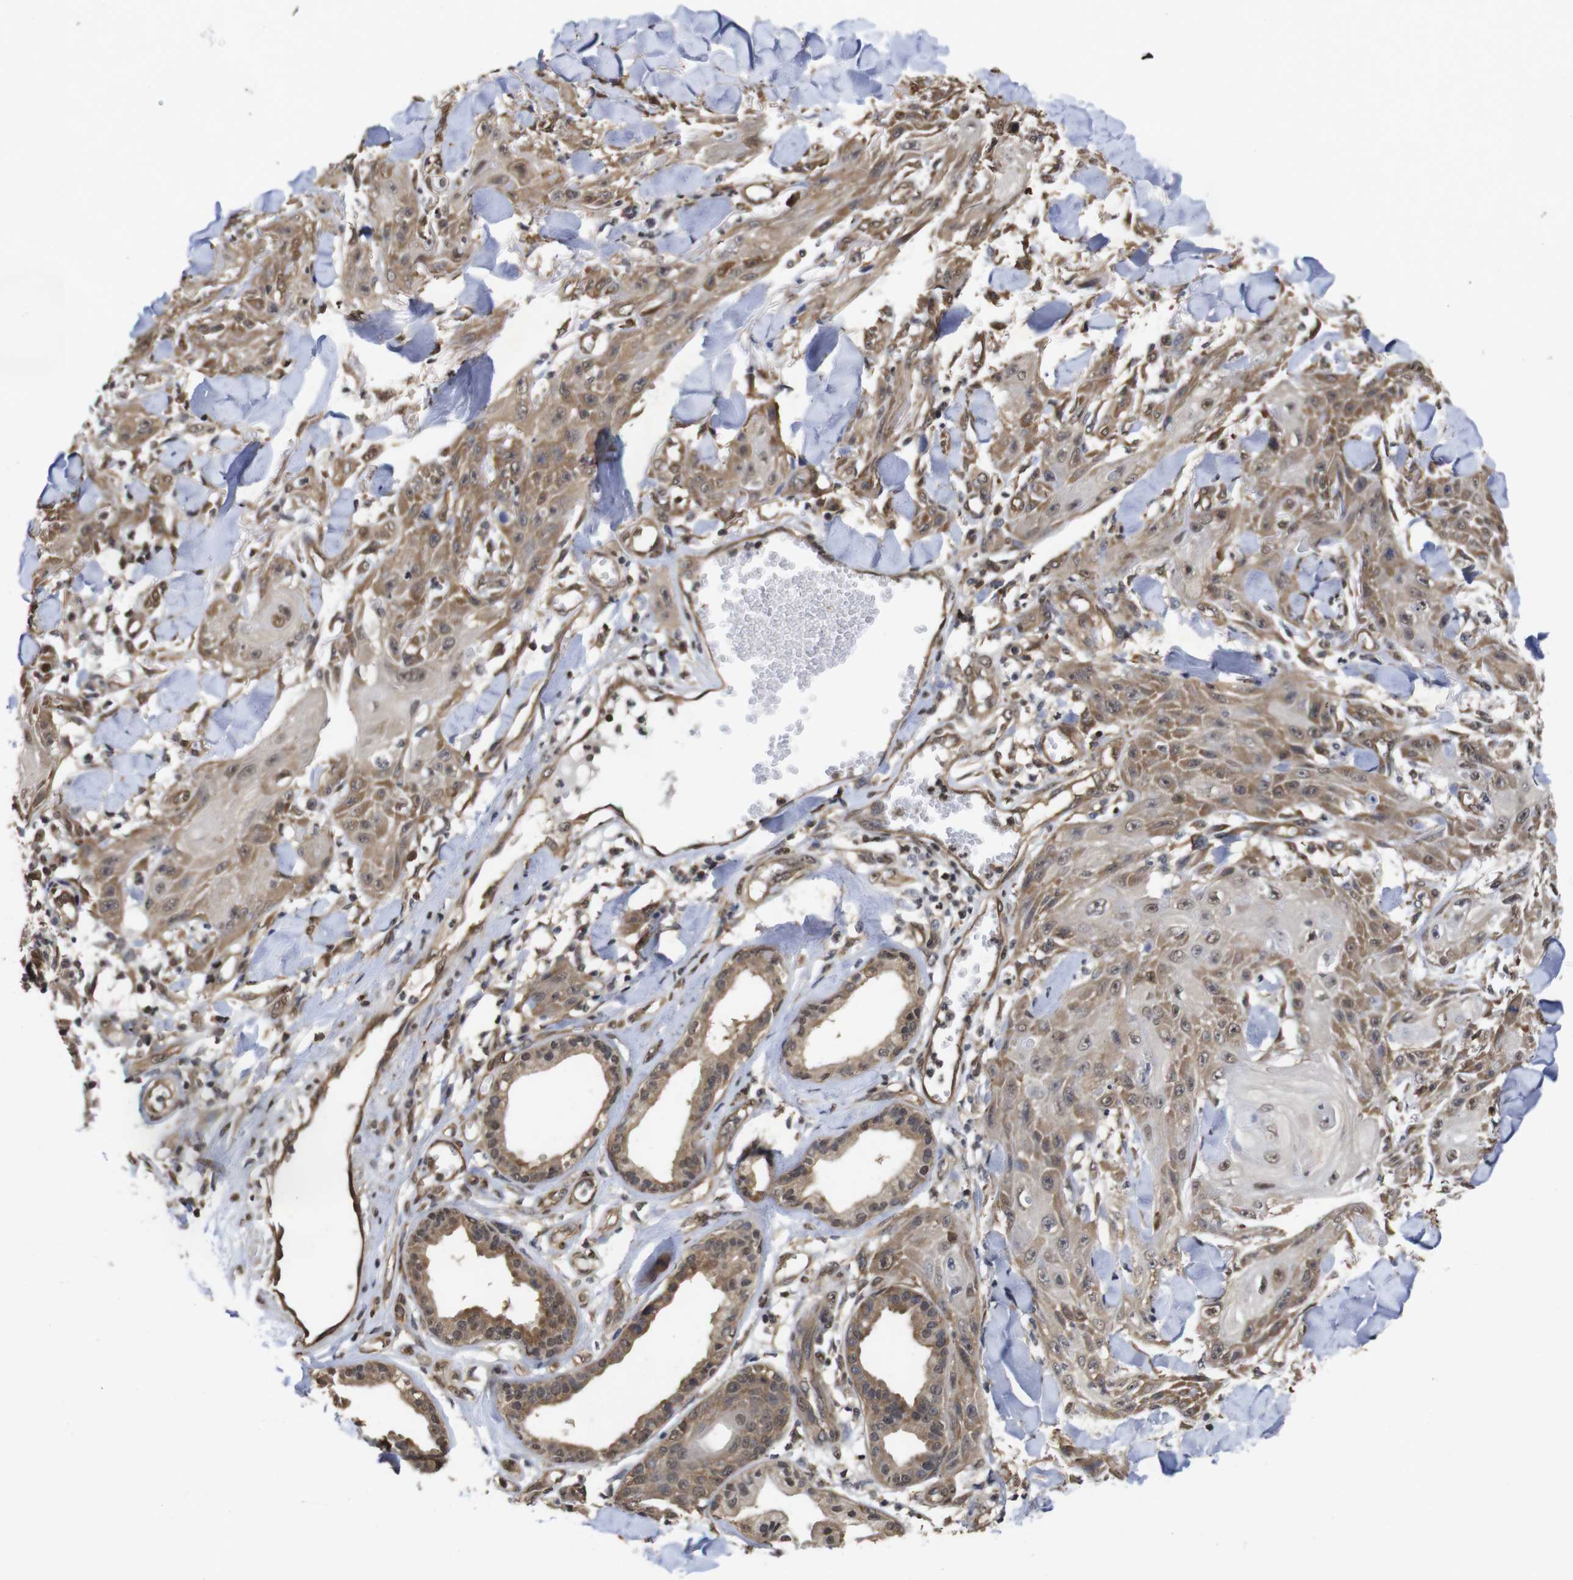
{"staining": {"intensity": "moderate", "quantity": ">75%", "location": "cytoplasmic/membranous"}, "tissue": "skin cancer", "cell_type": "Tumor cells", "image_type": "cancer", "snomed": [{"axis": "morphology", "description": "Squamous cell carcinoma, NOS"}, {"axis": "topography", "description": "Skin"}], "caption": "Protein staining of skin squamous cell carcinoma tissue displays moderate cytoplasmic/membranous staining in approximately >75% of tumor cells.", "gene": "SUMO3", "patient": {"sex": "male", "age": 74}}